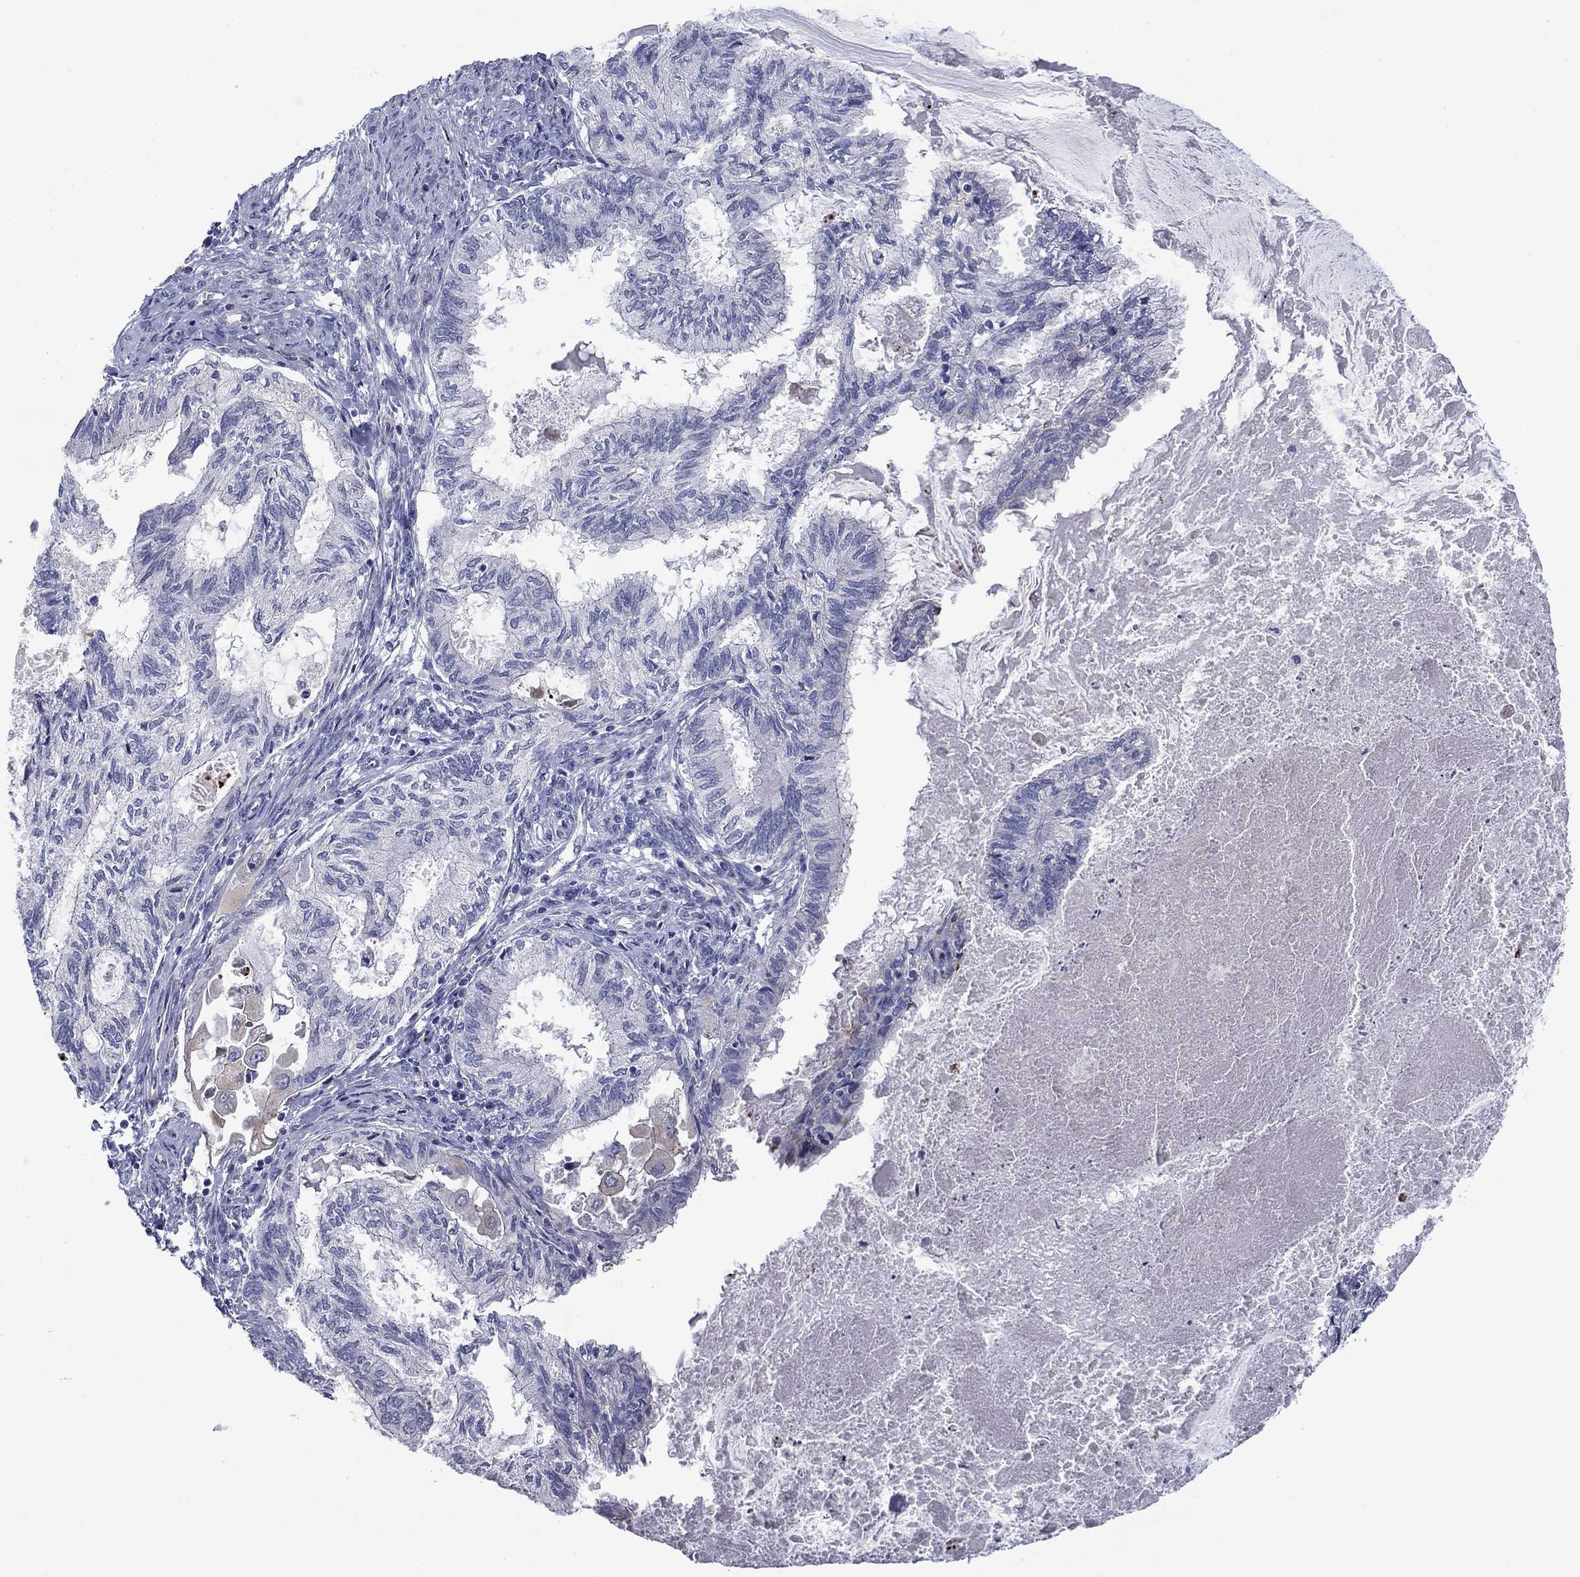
{"staining": {"intensity": "negative", "quantity": "none", "location": "none"}, "tissue": "endometrial cancer", "cell_type": "Tumor cells", "image_type": "cancer", "snomed": [{"axis": "morphology", "description": "Adenocarcinoma, NOS"}, {"axis": "topography", "description": "Endometrium"}], "caption": "Tumor cells show no significant protein positivity in adenocarcinoma (endometrial).", "gene": "FXR1", "patient": {"sex": "female", "age": 86}}